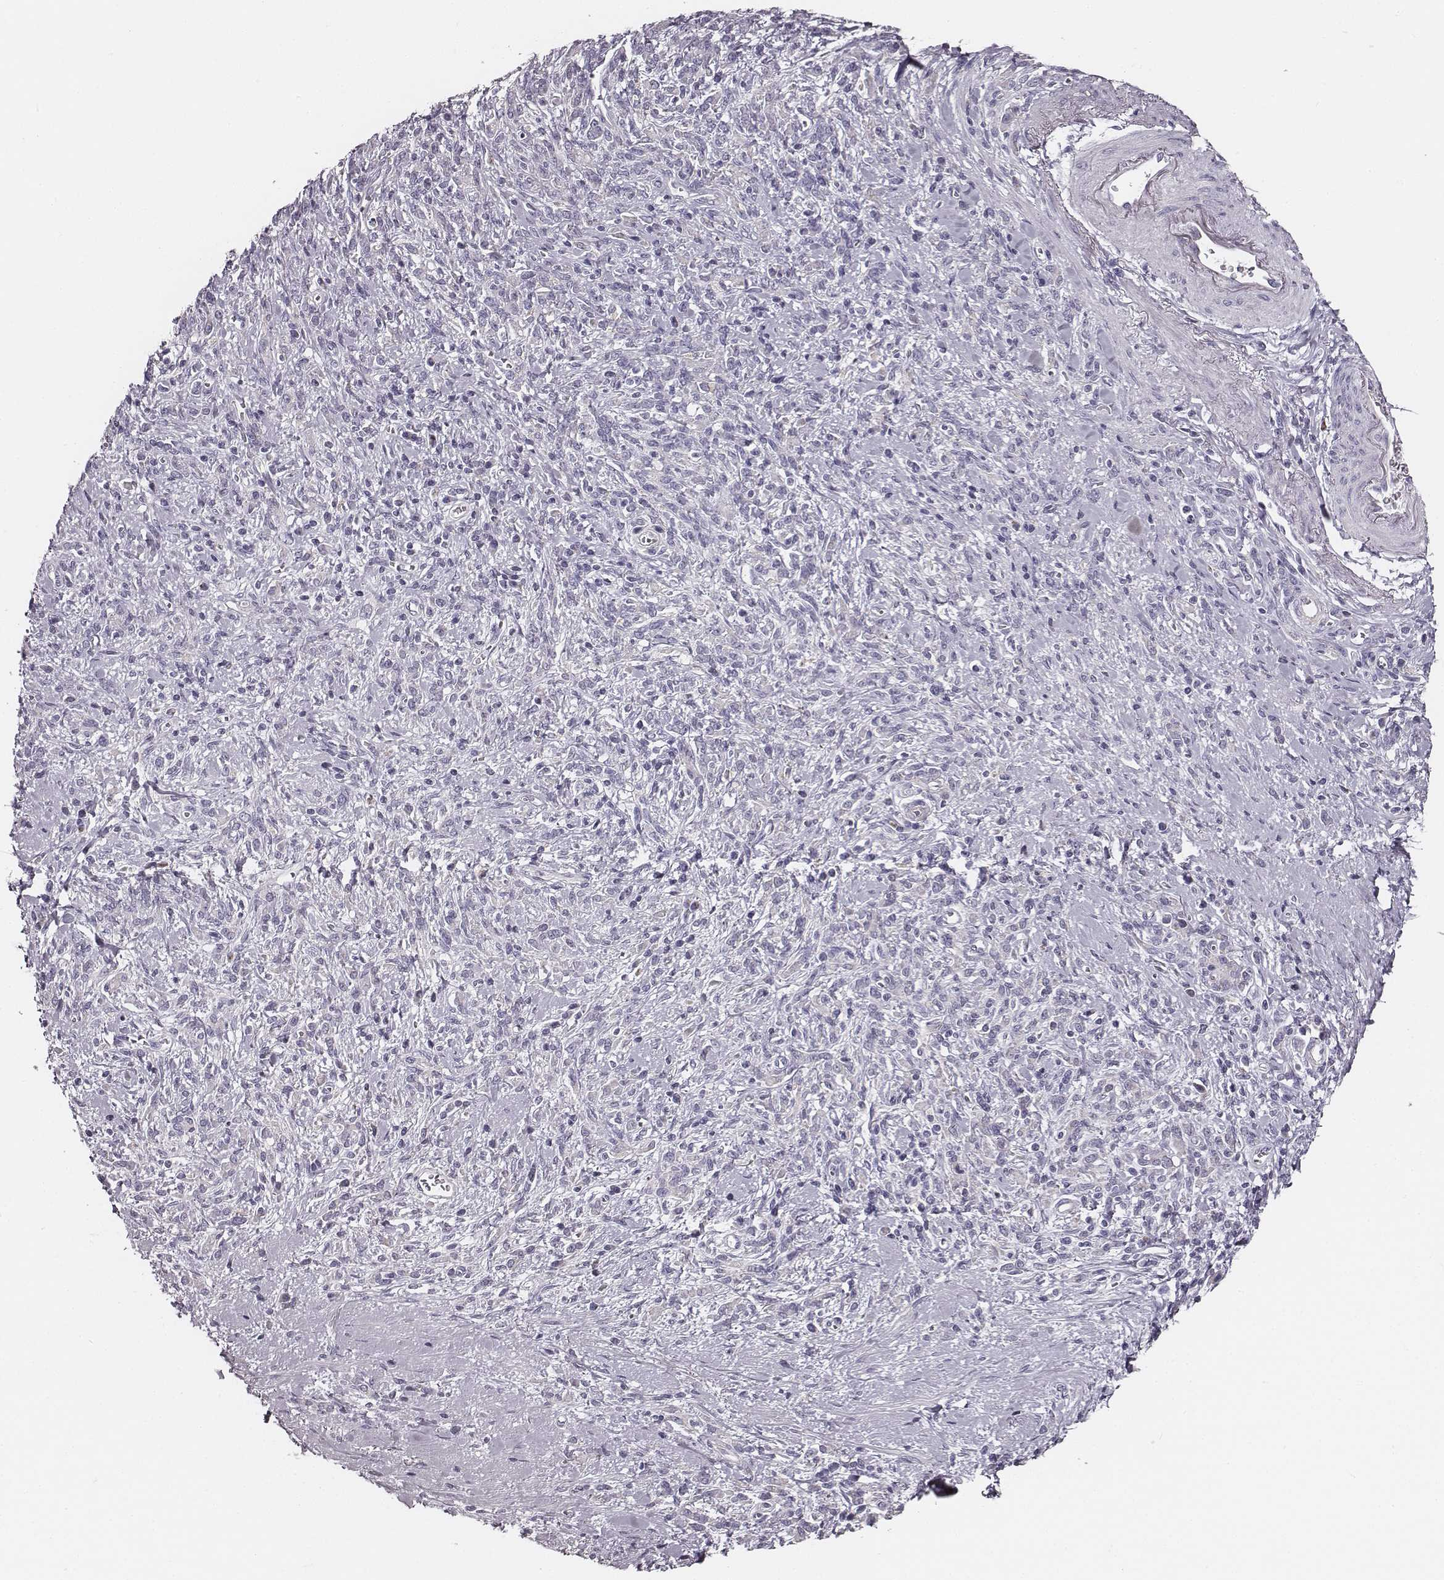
{"staining": {"intensity": "negative", "quantity": "none", "location": "none"}, "tissue": "stomach cancer", "cell_type": "Tumor cells", "image_type": "cancer", "snomed": [{"axis": "morphology", "description": "Adenocarcinoma, NOS"}, {"axis": "topography", "description": "Stomach"}], "caption": "Immunohistochemistry micrograph of stomach cancer (adenocarcinoma) stained for a protein (brown), which shows no expression in tumor cells.", "gene": "UBL4B", "patient": {"sex": "female", "age": 57}}